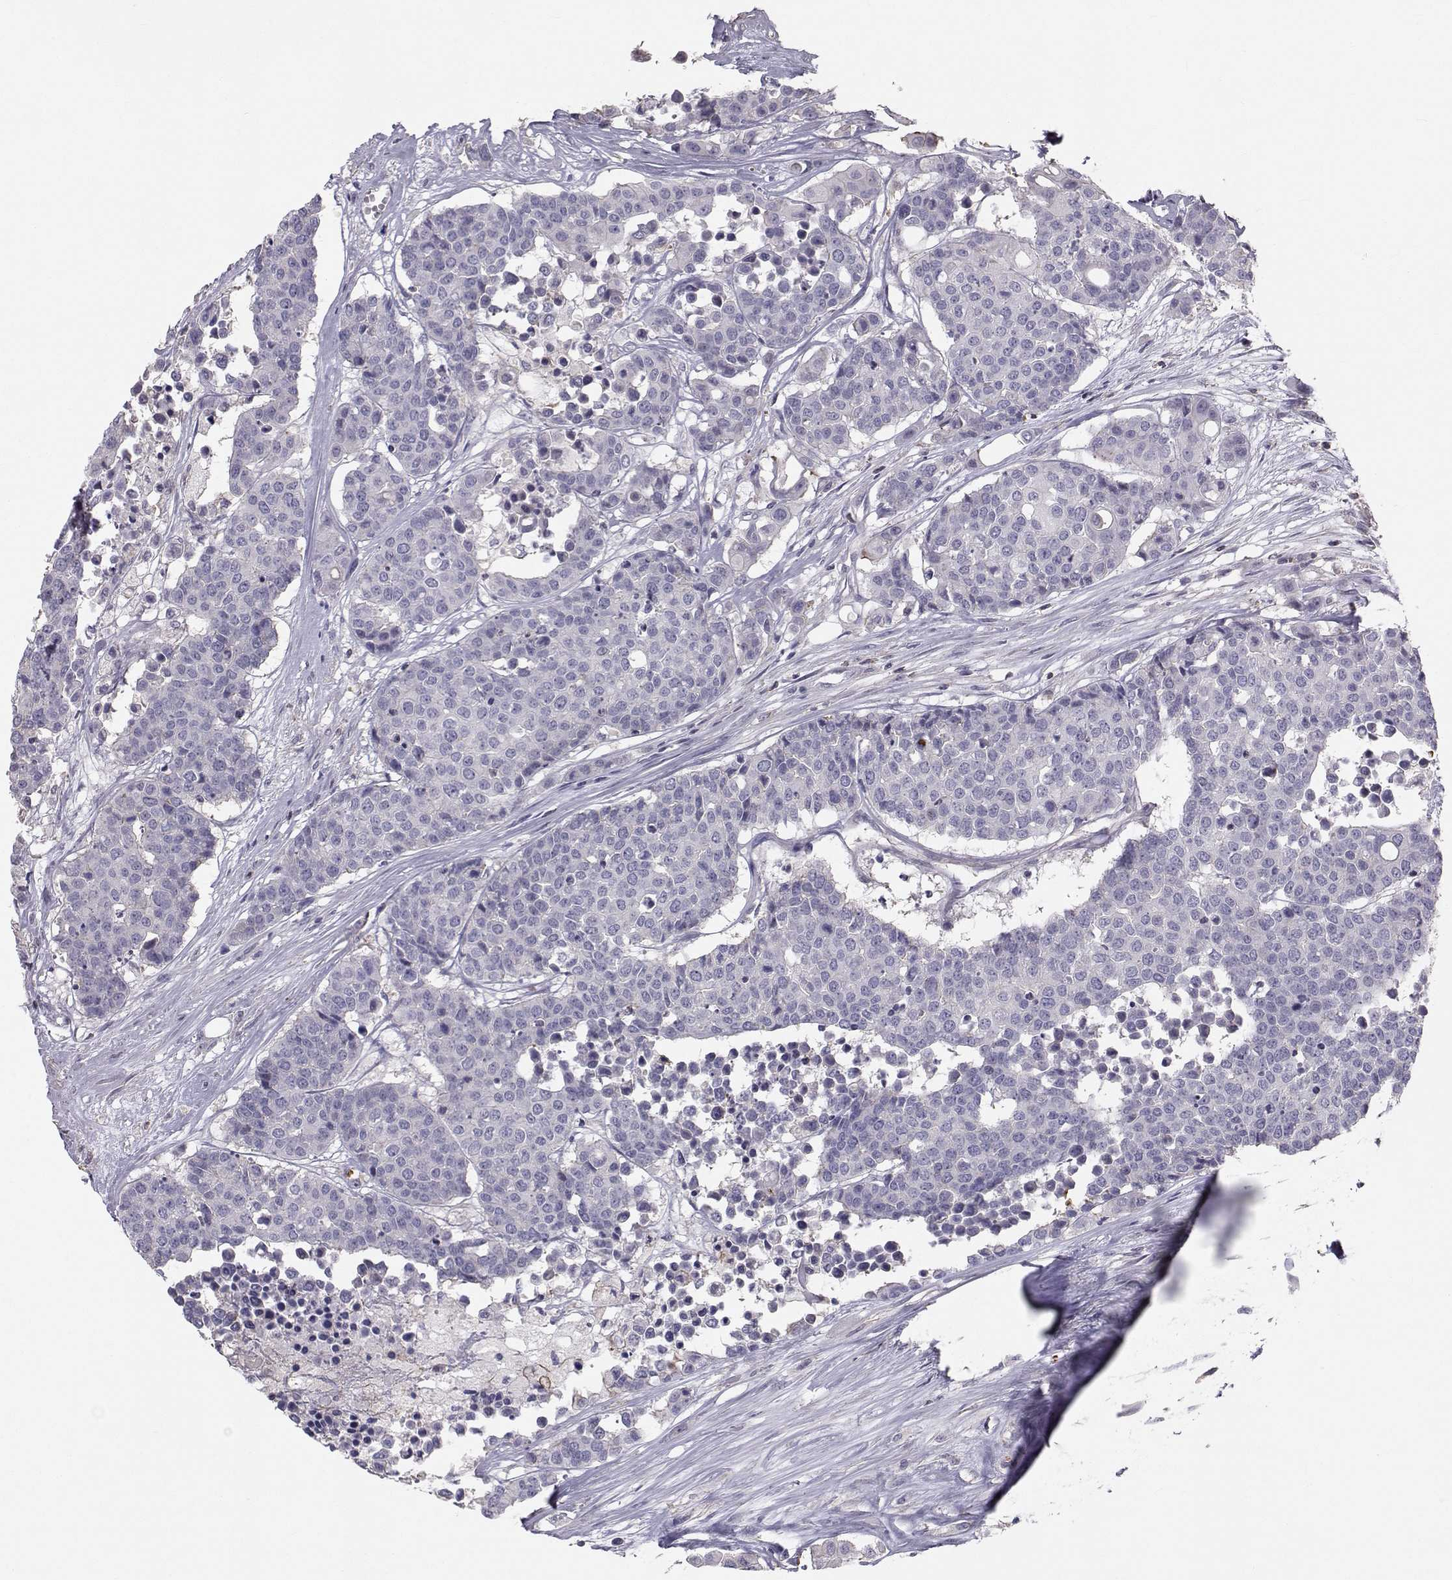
{"staining": {"intensity": "negative", "quantity": "none", "location": "none"}, "tissue": "carcinoid", "cell_type": "Tumor cells", "image_type": "cancer", "snomed": [{"axis": "morphology", "description": "Carcinoid, malignant, NOS"}, {"axis": "topography", "description": "Colon"}], "caption": "Immunohistochemistry micrograph of human carcinoid stained for a protein (brown), which shows no staining in tumor cells. The staining was performed using DAB (3,3'-diaminobenzidine) to visualize the protein expression in brown, while the nuclei were stained in blue with hematoxylin (Magnification: 20x).", "gene": "GARIN3", "patient": {"sex": "male", "age": 81}}